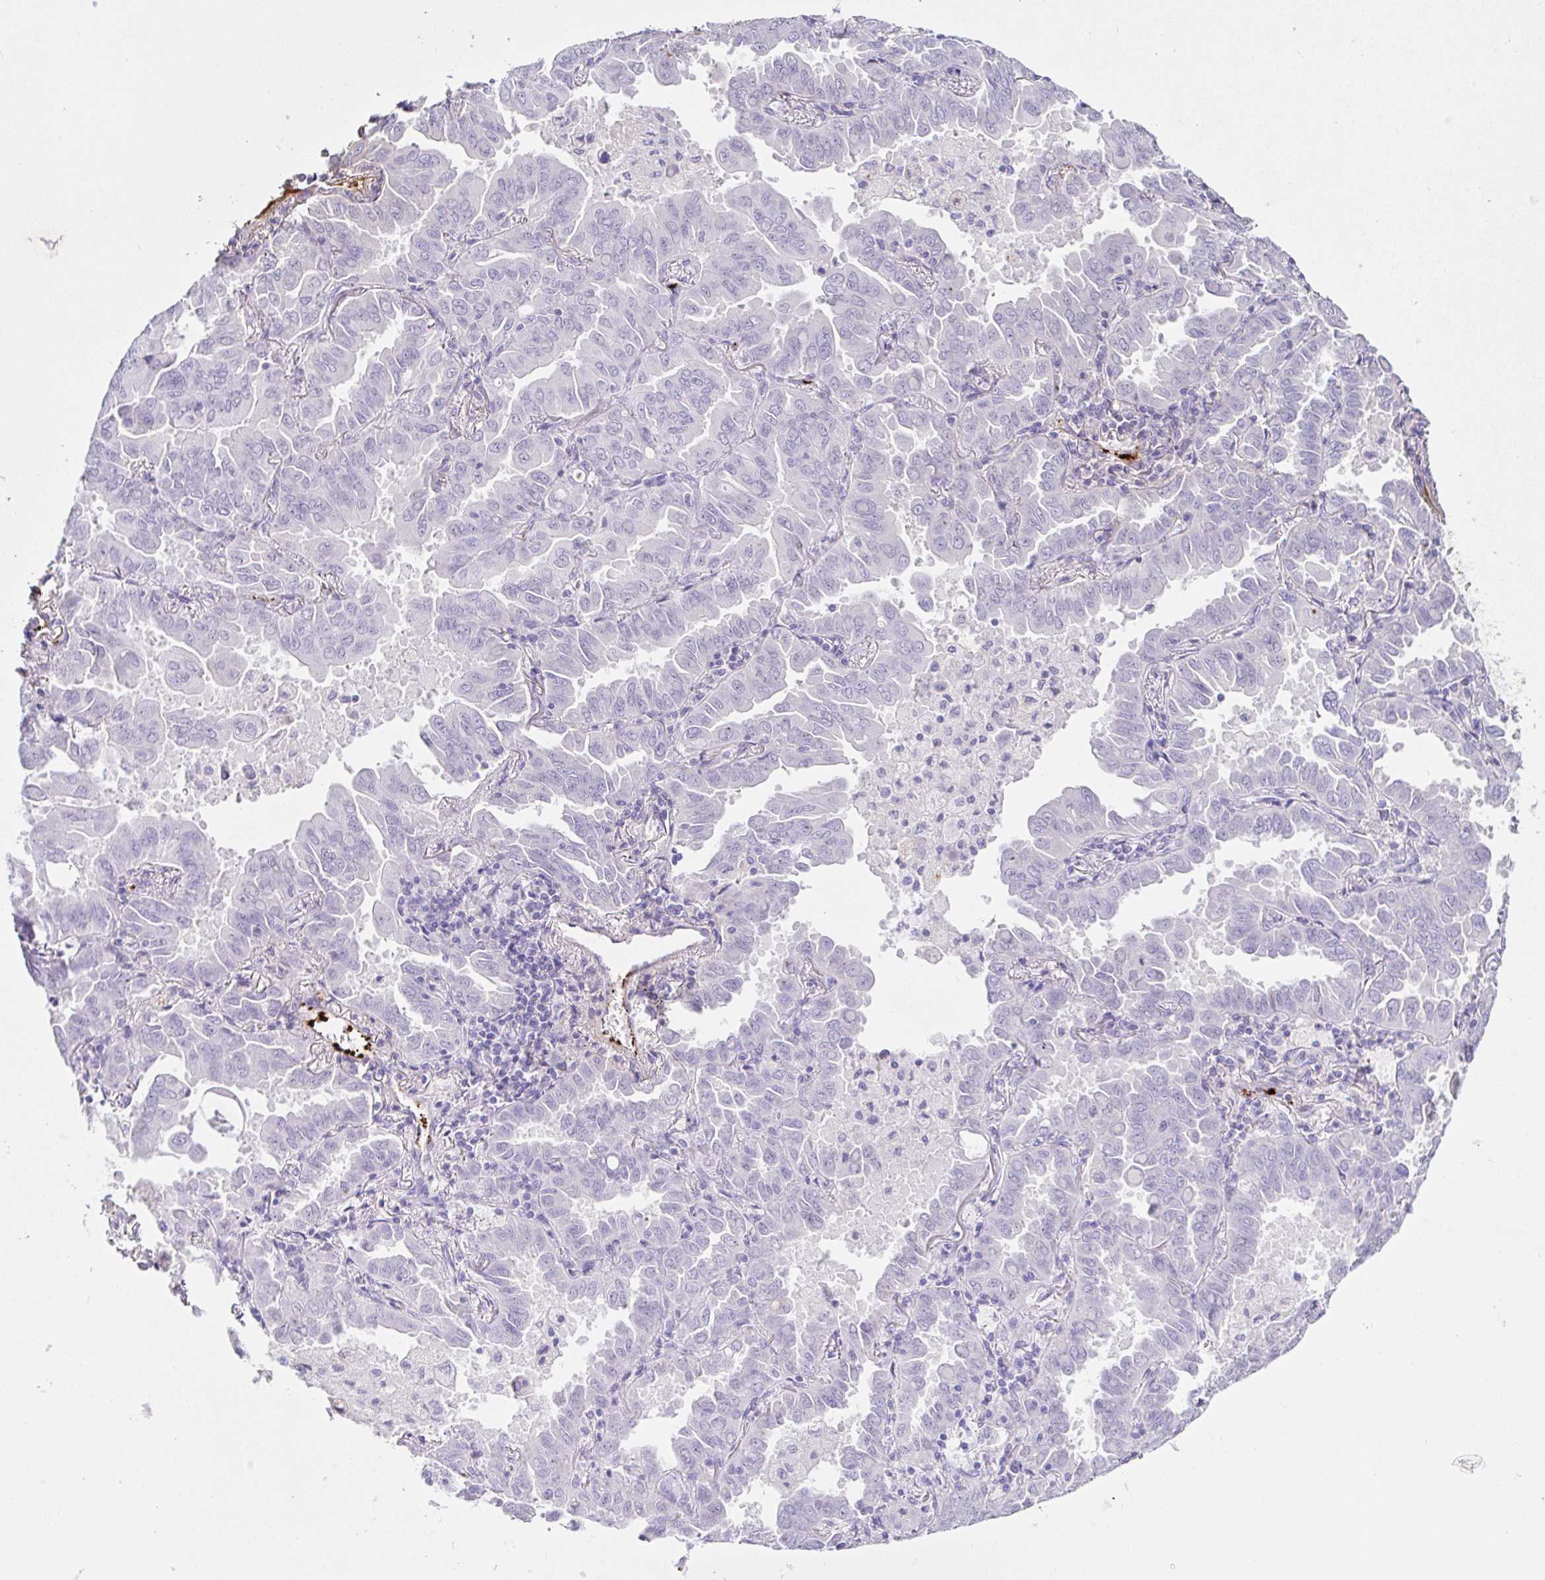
{"staining": {"intensity": "negative", "quantity": "none", "location": "none"}, "tissue": "lung cancer", "cell_type": "Tumor cells", "image_type": "cancer", "snomed": [{"axis": "morphology", "description": "Adenocarcinoma, NOS"}, {"axis": "topography", "description": "Lung"}], "caption": "Human lung cancer stained for a protein using immunohistochemistry (IHC) demonstrates no expression in tumor cells.", "gene": "SAA4", "patient": {"sex": "male", "age": 64}}